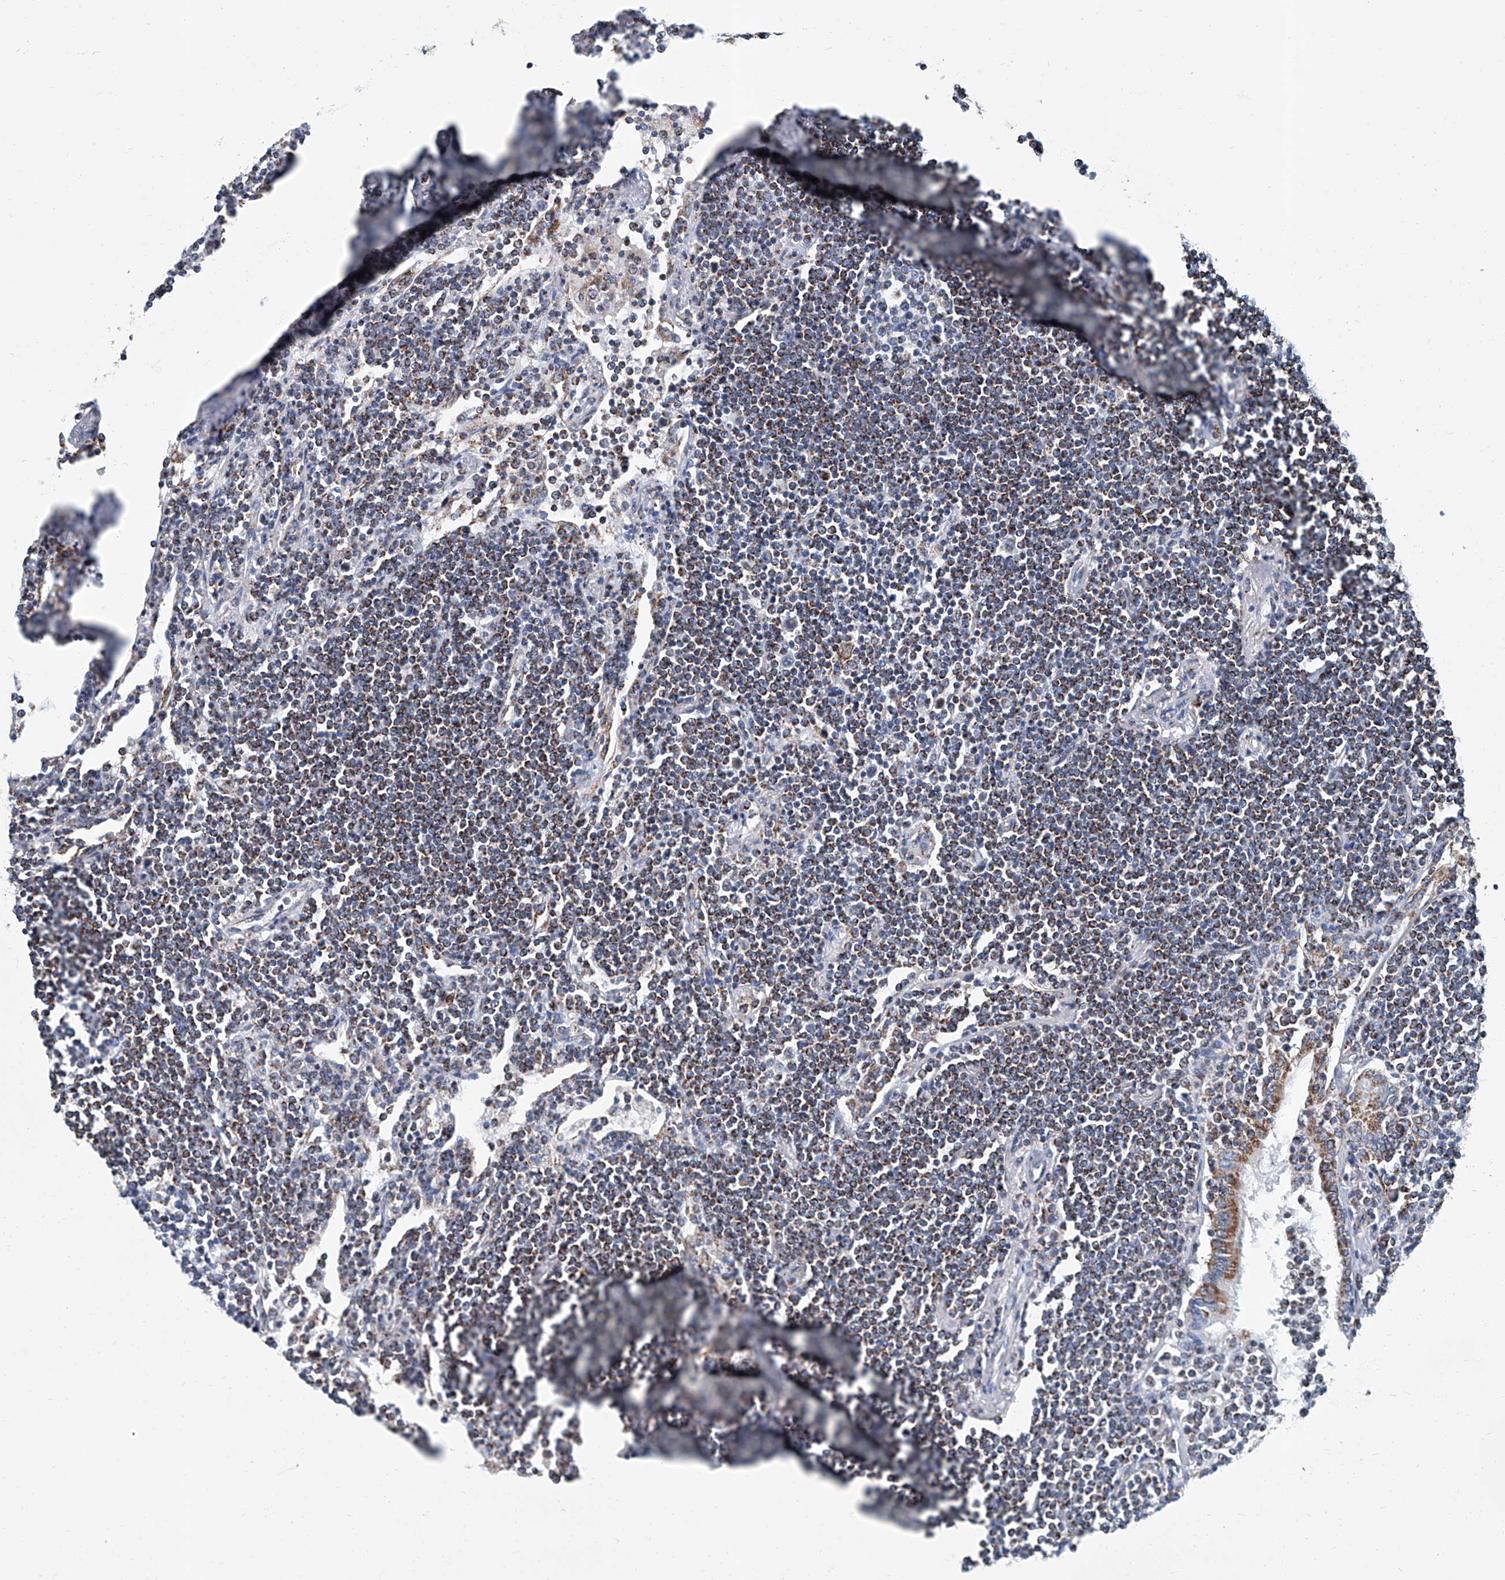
{"staining": {"intensity": "strong", "quantity": ">75%", "location": "cytoplasmic/membranous"}, "tissue": "lymphoma", "cell_type": "Tumor cells", "image_type": "cancer", "snomed": [{"axis": "morphology", "description": "Malignant lymphoma, non-Hodgkin's type, Low grade"}, {"axis": "topography", "description": "Lung"}], "caption": "Lymphoma stained with a protein marker displays strong staining in tumor cells.", "gene": "MT-ND1", "patient": {"sex": "female", "age": 71}}